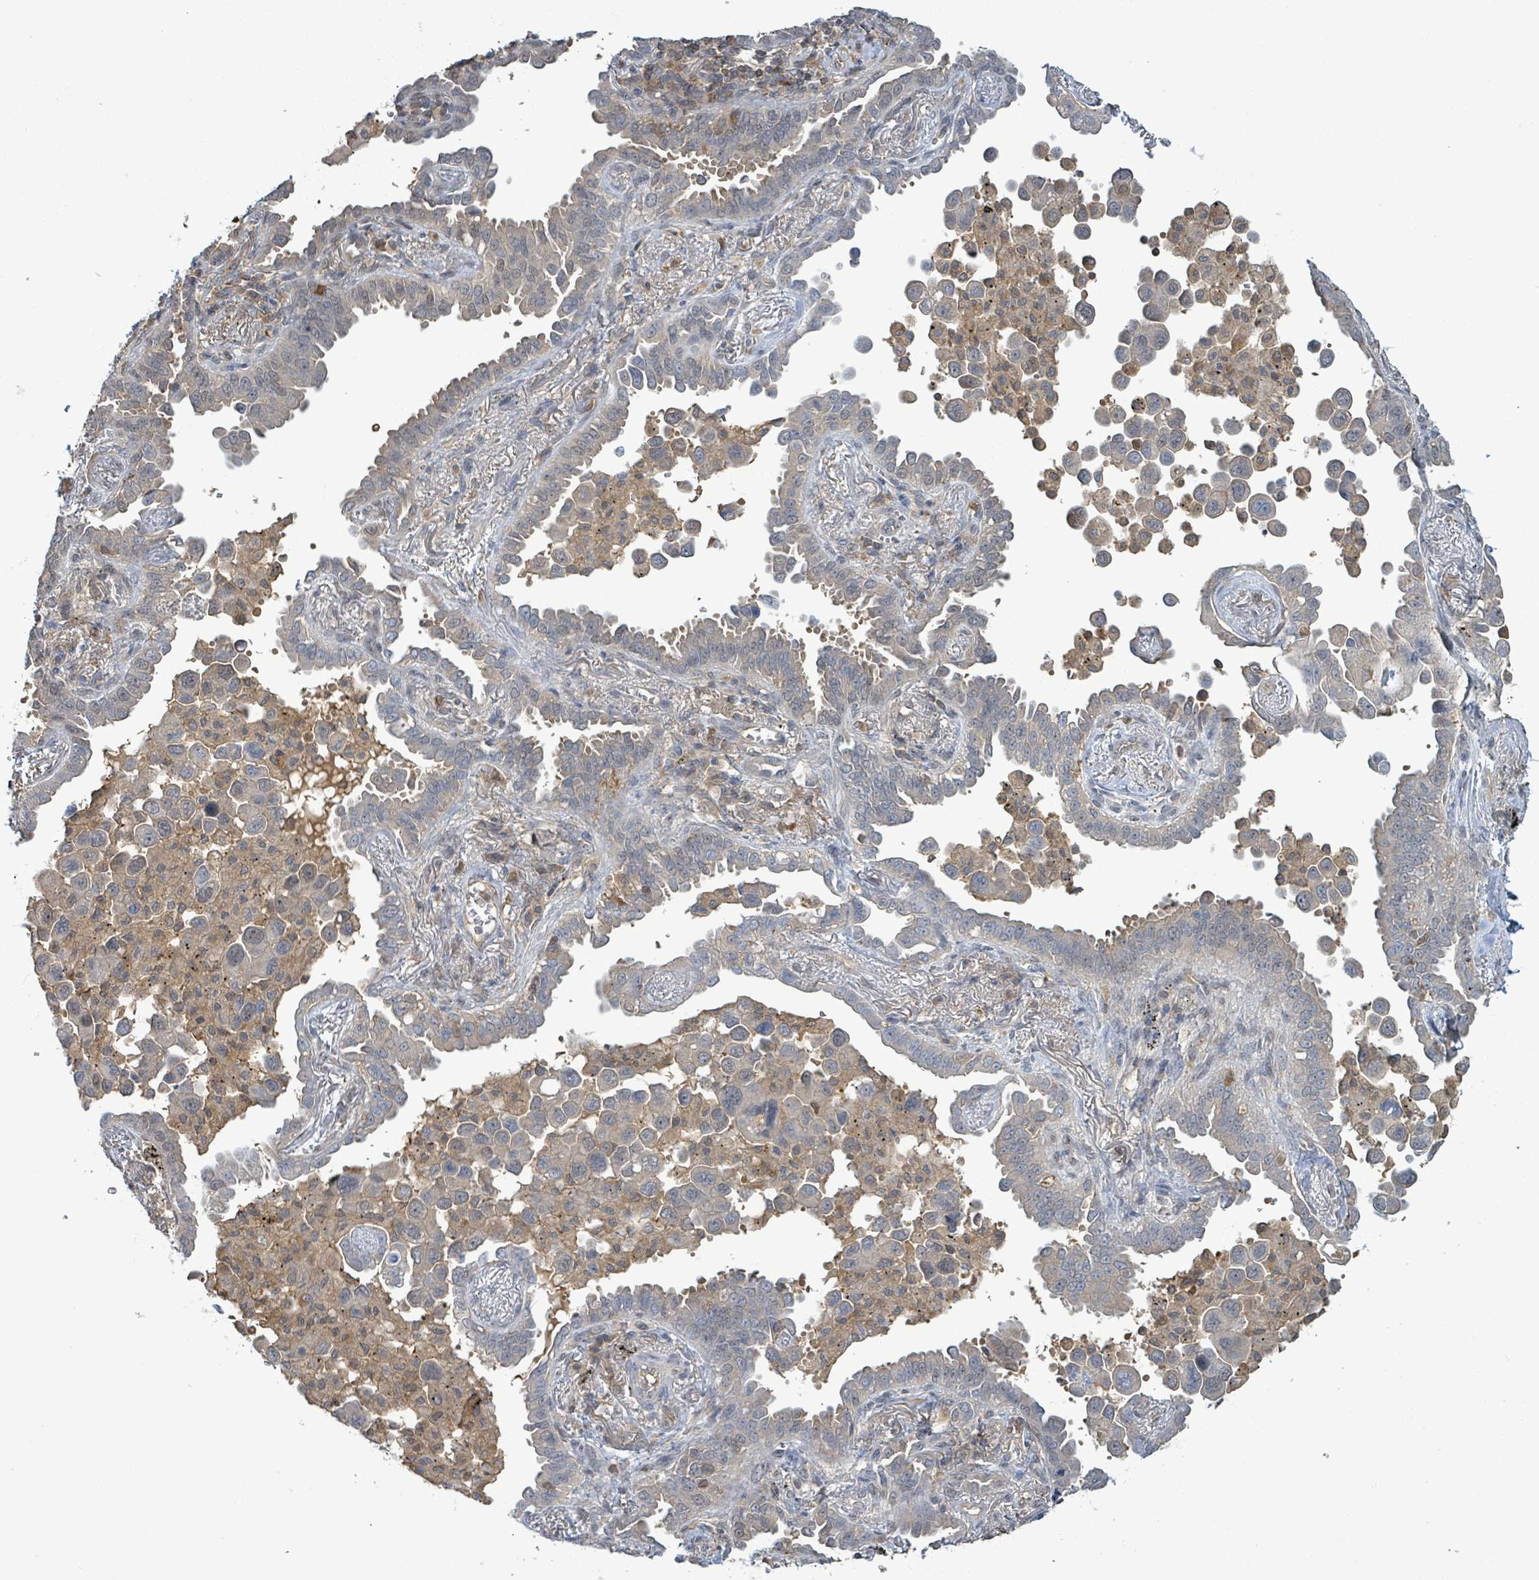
{"staining": {"intensity": "weak", "quantity": "<25%", "location": "cytoplasmic/membranous"}, "tissue": "lung cancer", "cell_type": "Tumor cells", "image_type": "cancer", "snomed": [{"axis": "morphology", "description": "Adenocarcinoma, NOS"}, {"axis": "topography", "description": "Lung"}], "caption": "Tumor cells are negative for brown protein staining in adenocarcinoma (lung).", "gene": "PGAM1", "patient": {"sex": "male", "age": 67}}